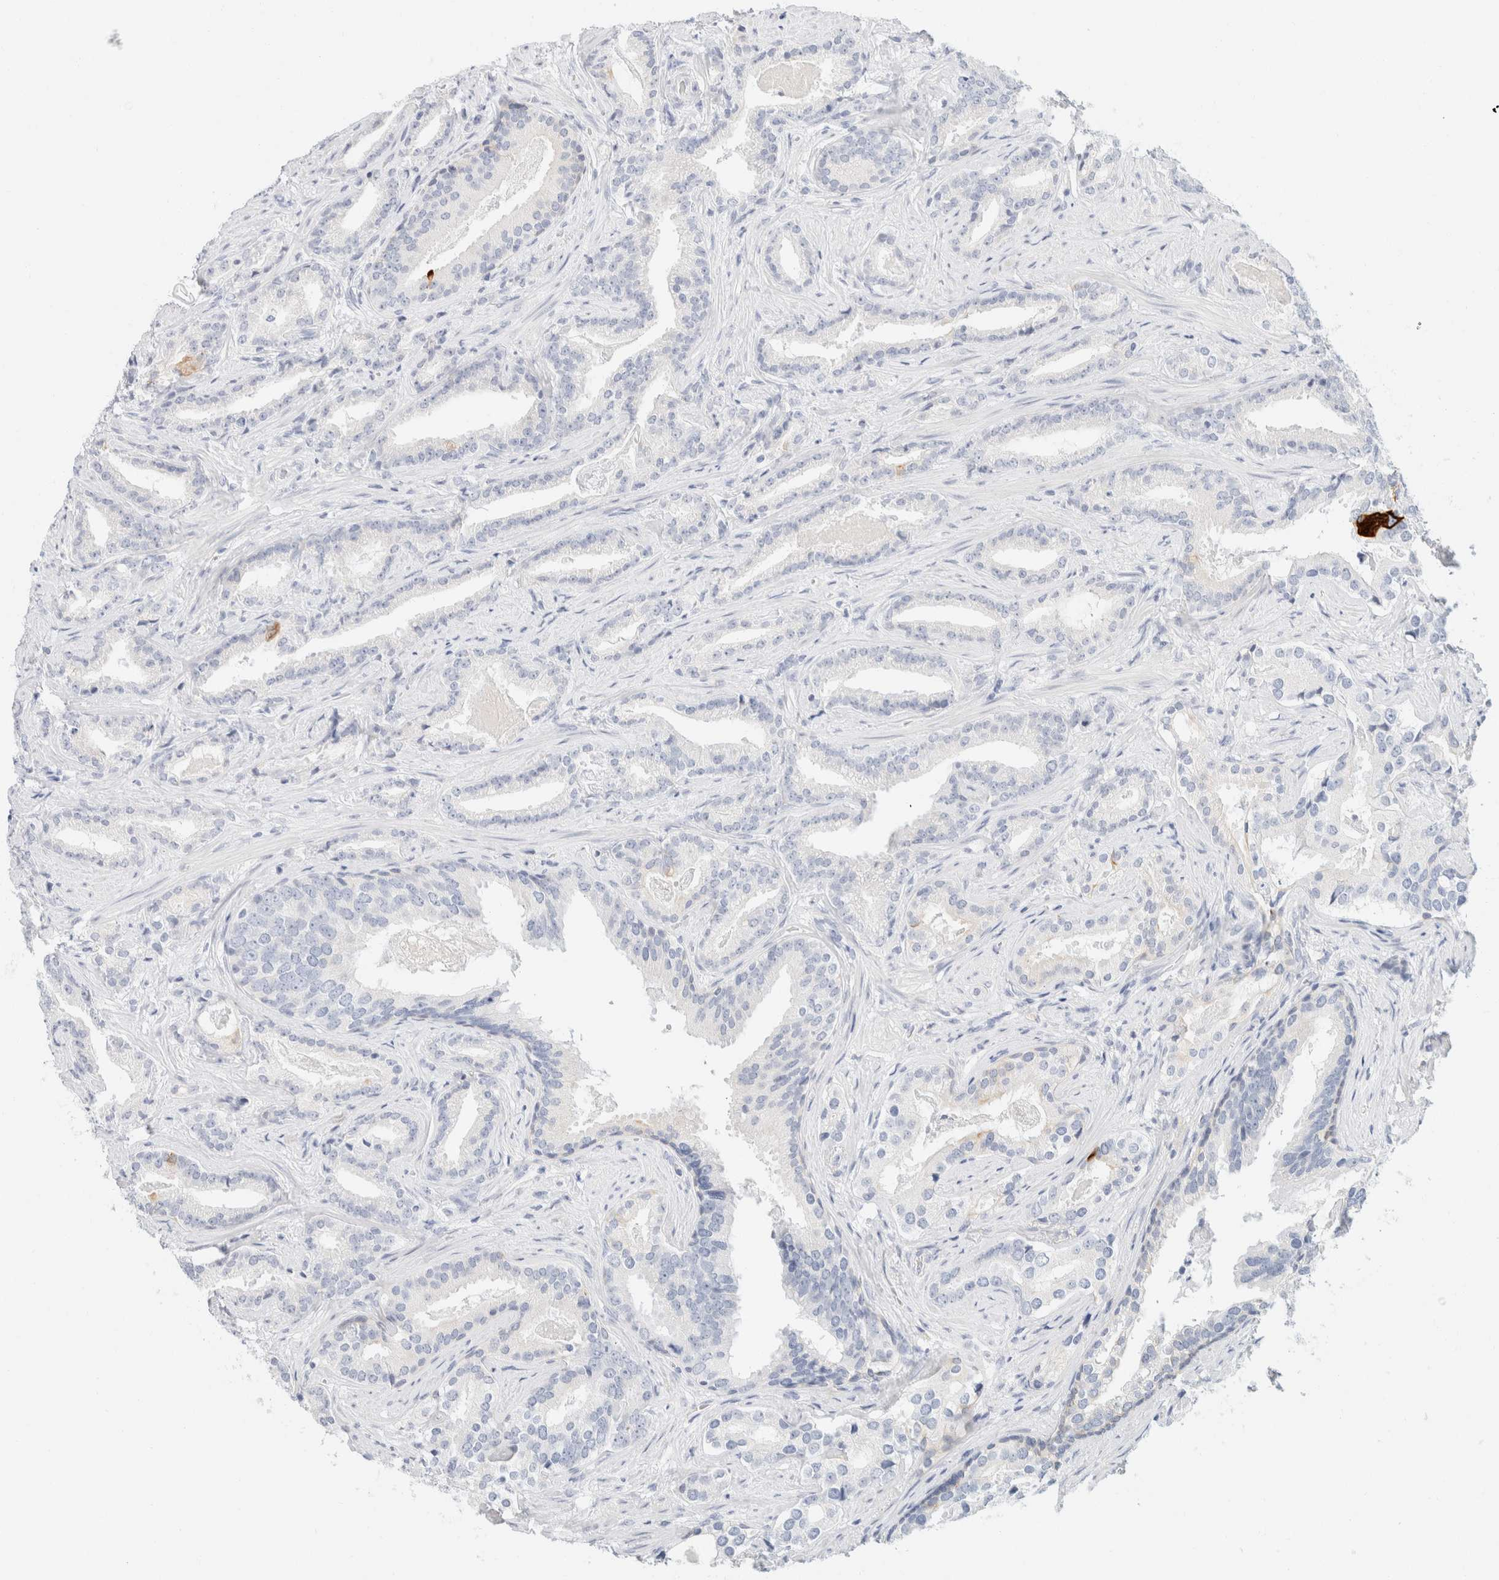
{"staining": {"intensity": "negative", "quantity": "none", "location": "none"}, "tissue": "prostate cancer", "cell_type": "Tumor cells", "image_type": "cancer", "snomed": [{"axis": "morphology", "description": "Adenocarcinoma, Low grade"}, {"axis": "topography", "description": "Prostate"}], "caption": "An image of human prostate adenocarcinoma (low-grade) is negative for staining in tumor cells.", "gene": "KRT20", "patient": {"sex": "male", "age": 67}}